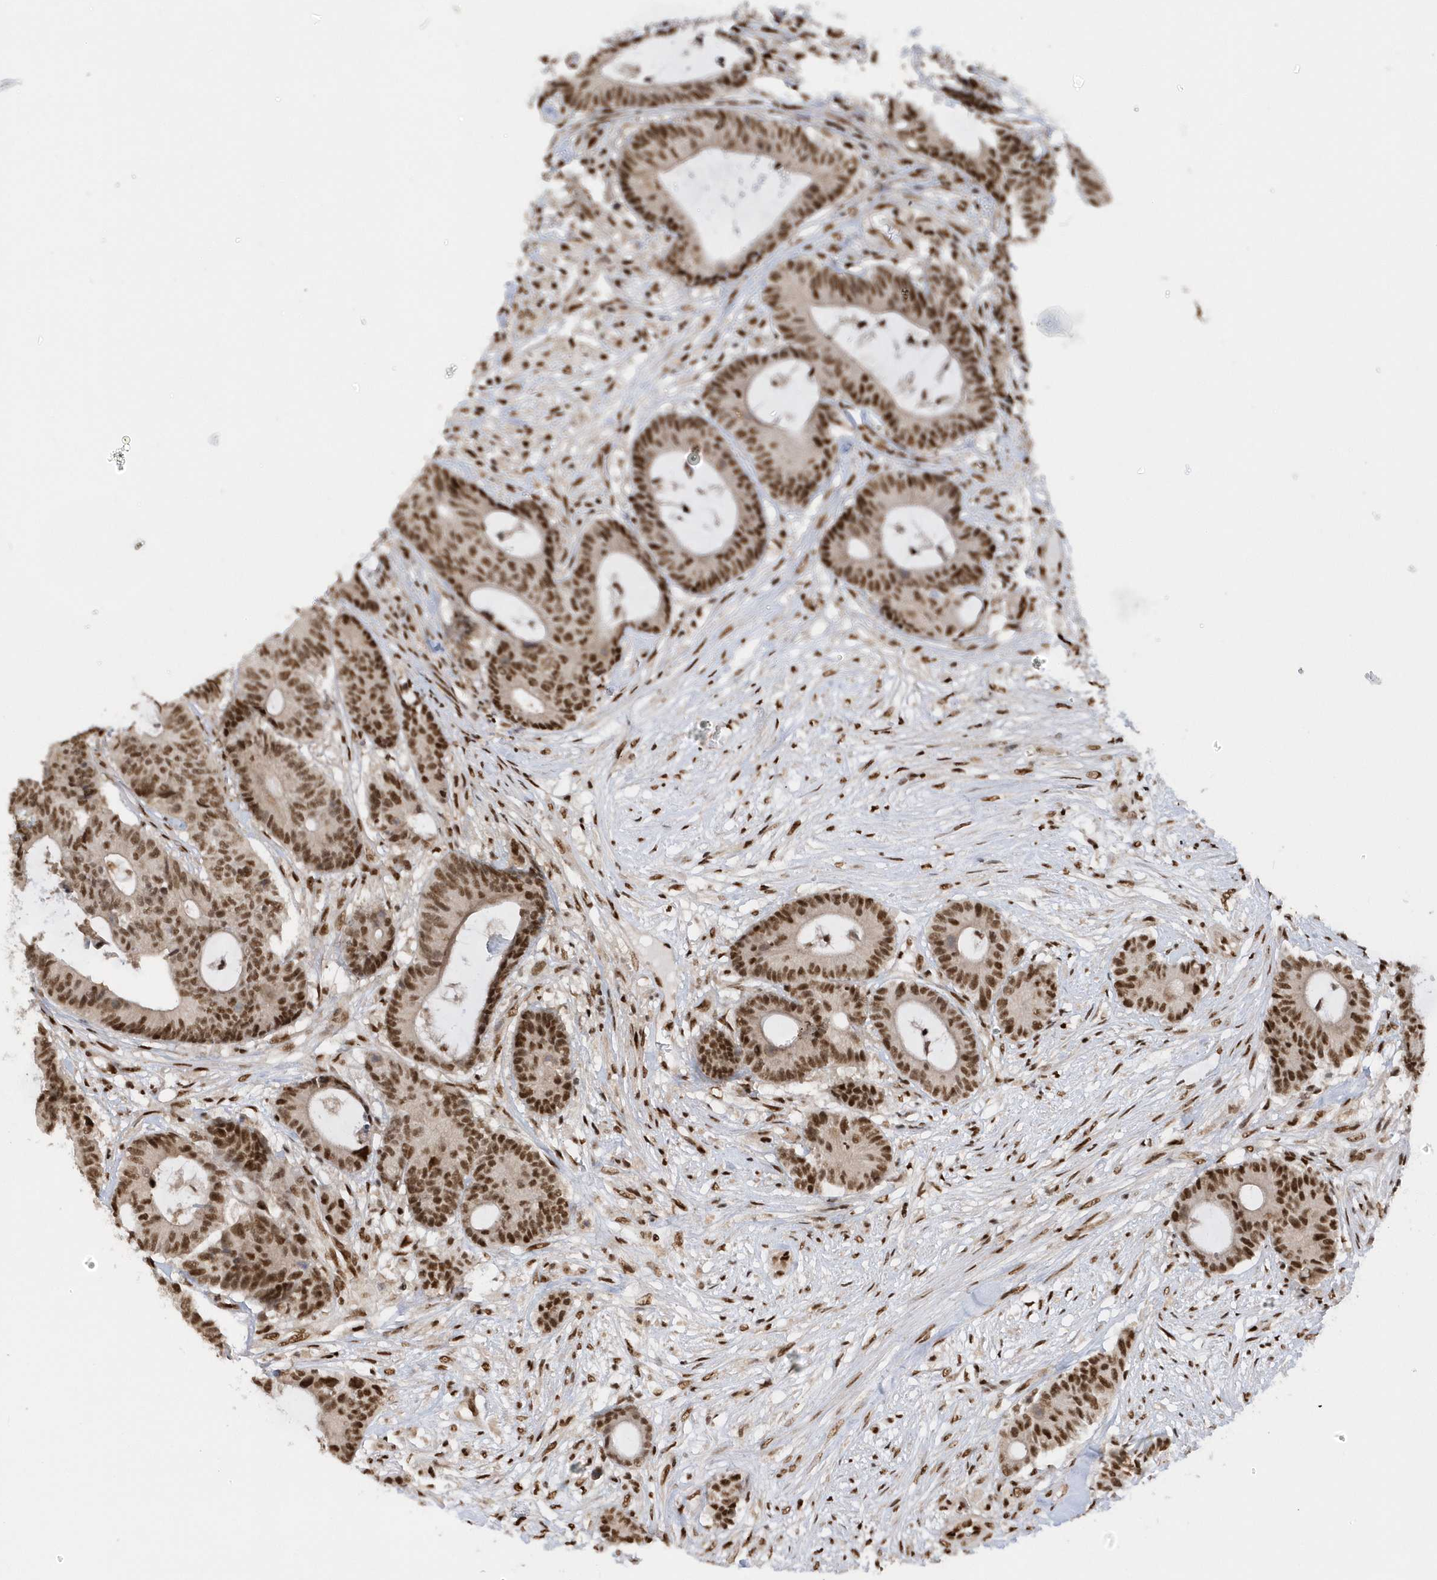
{"staining": {"intensity": "moderate", "quantity": ">75%", "location": "nuclear"}, "tissue": "colorectal cancer", "cell_type": "Tumor cells", "image_type": "cancer", "snomed": [{"axis": "morphology", "description": "Adenocarcinoma, NOS"}, {"axis": "topography", "description": "Colon"}], "caption": "Tumor cells exhibit medium levels of moderate nuclear staining in about >75% of cells in human adenocarcinoma (colorectal). (Stains: DAB in brown, nuclei in blue, Microscopy: brightfield microscopy at high magnification).", "gene": "SEPHS1", "patient": {"sex": "female", "age": 84}}